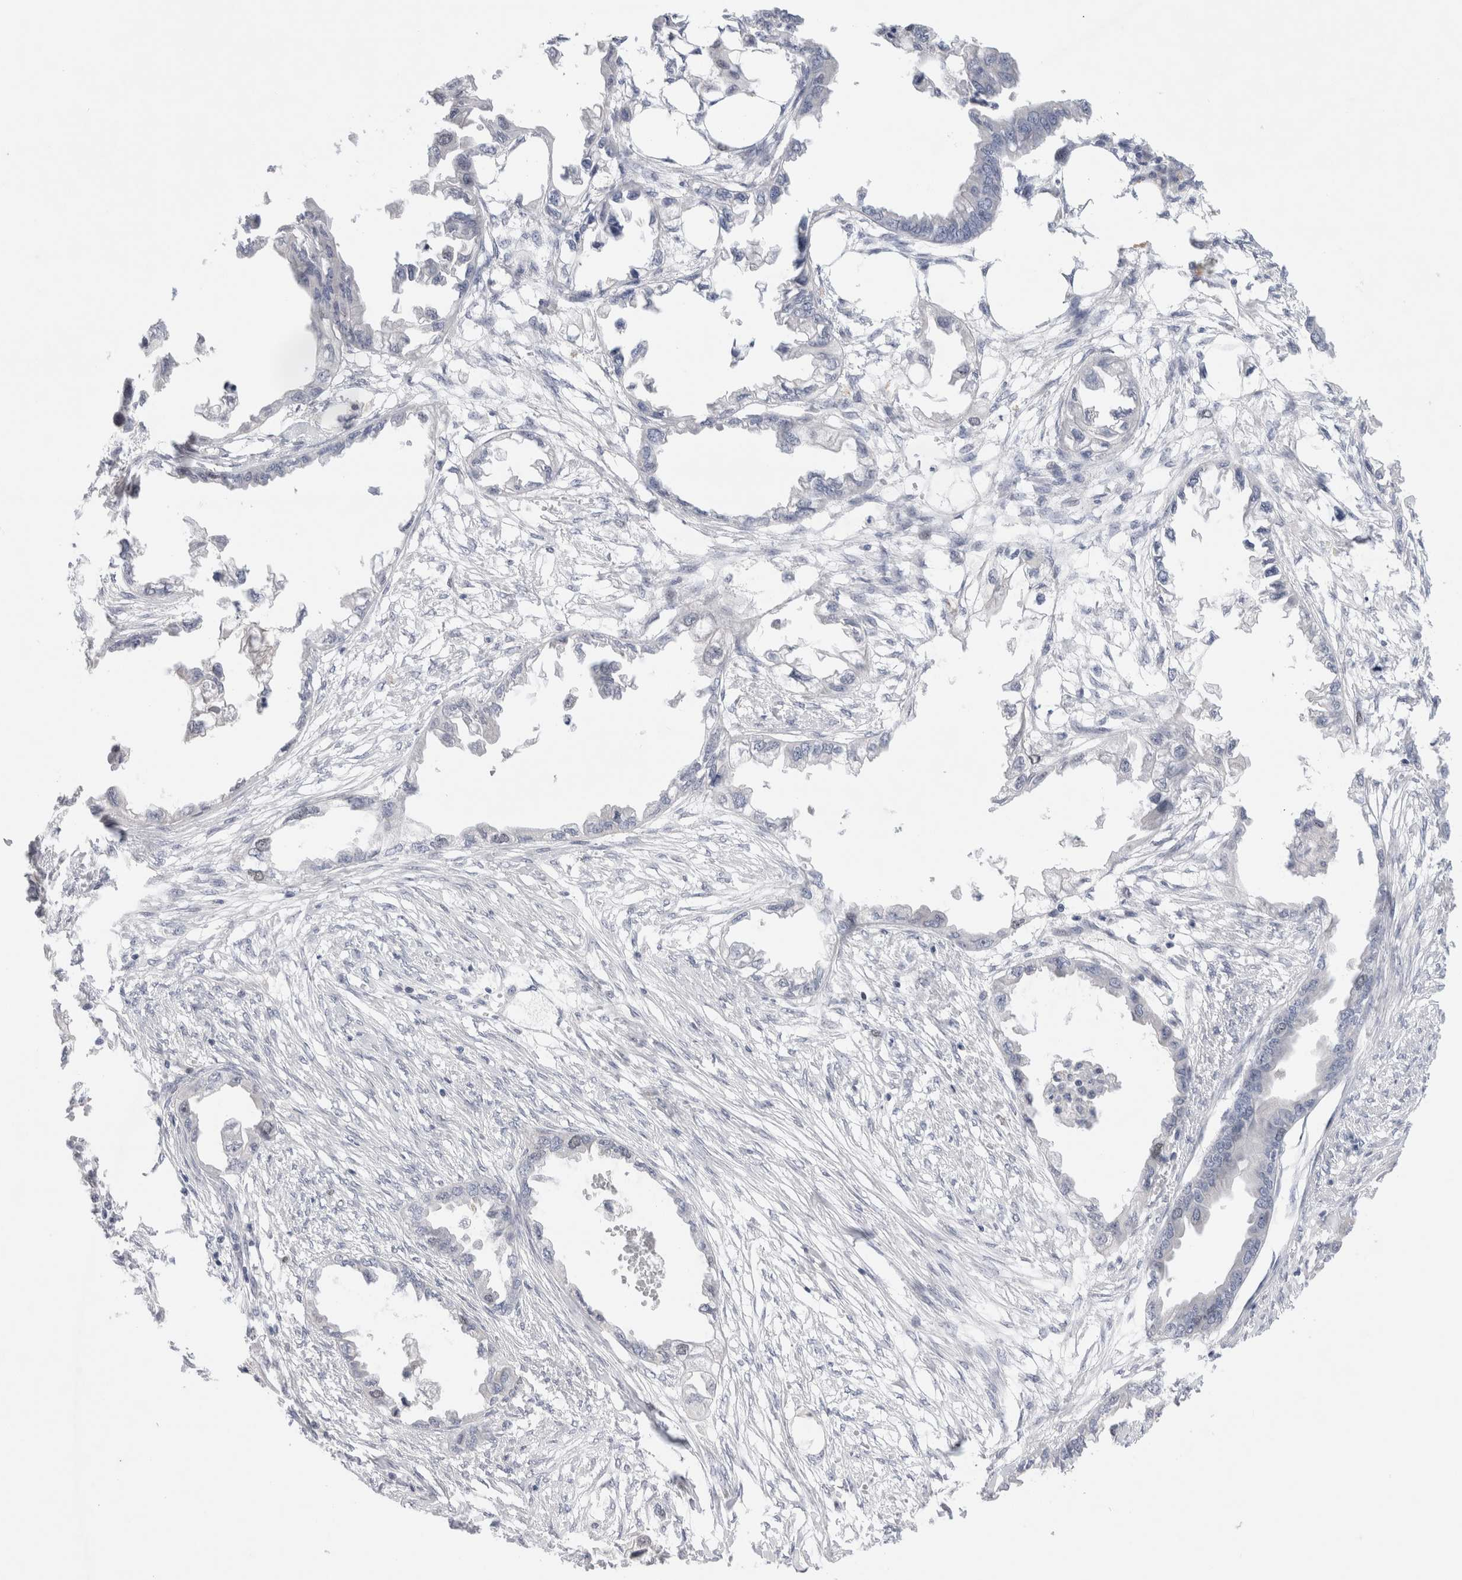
{"staining": {"intensity": "negative", "quantity": "none", "location": "none"}, "tissue": "endometrial cancer", "cell_type": "Tumor cells", "image_type": "cancer", "snomed": [{"axis": "morphology", "description": "Adenocarcinoma, NOS"}, {"axis": "morphology", "description": "Adenocarcinoma, metastatic, NOS"}, {"axis": "topography", "description": "Adipose tissue"}, {"axis": "topography", "description": "Endometrium"}], "caption": "Micrograph shows no significant protein positivity in tumor cells of endometrial adenocarcinoma.", "gene": "KNL1", "patient": {"sex": "female", "age": 67}}